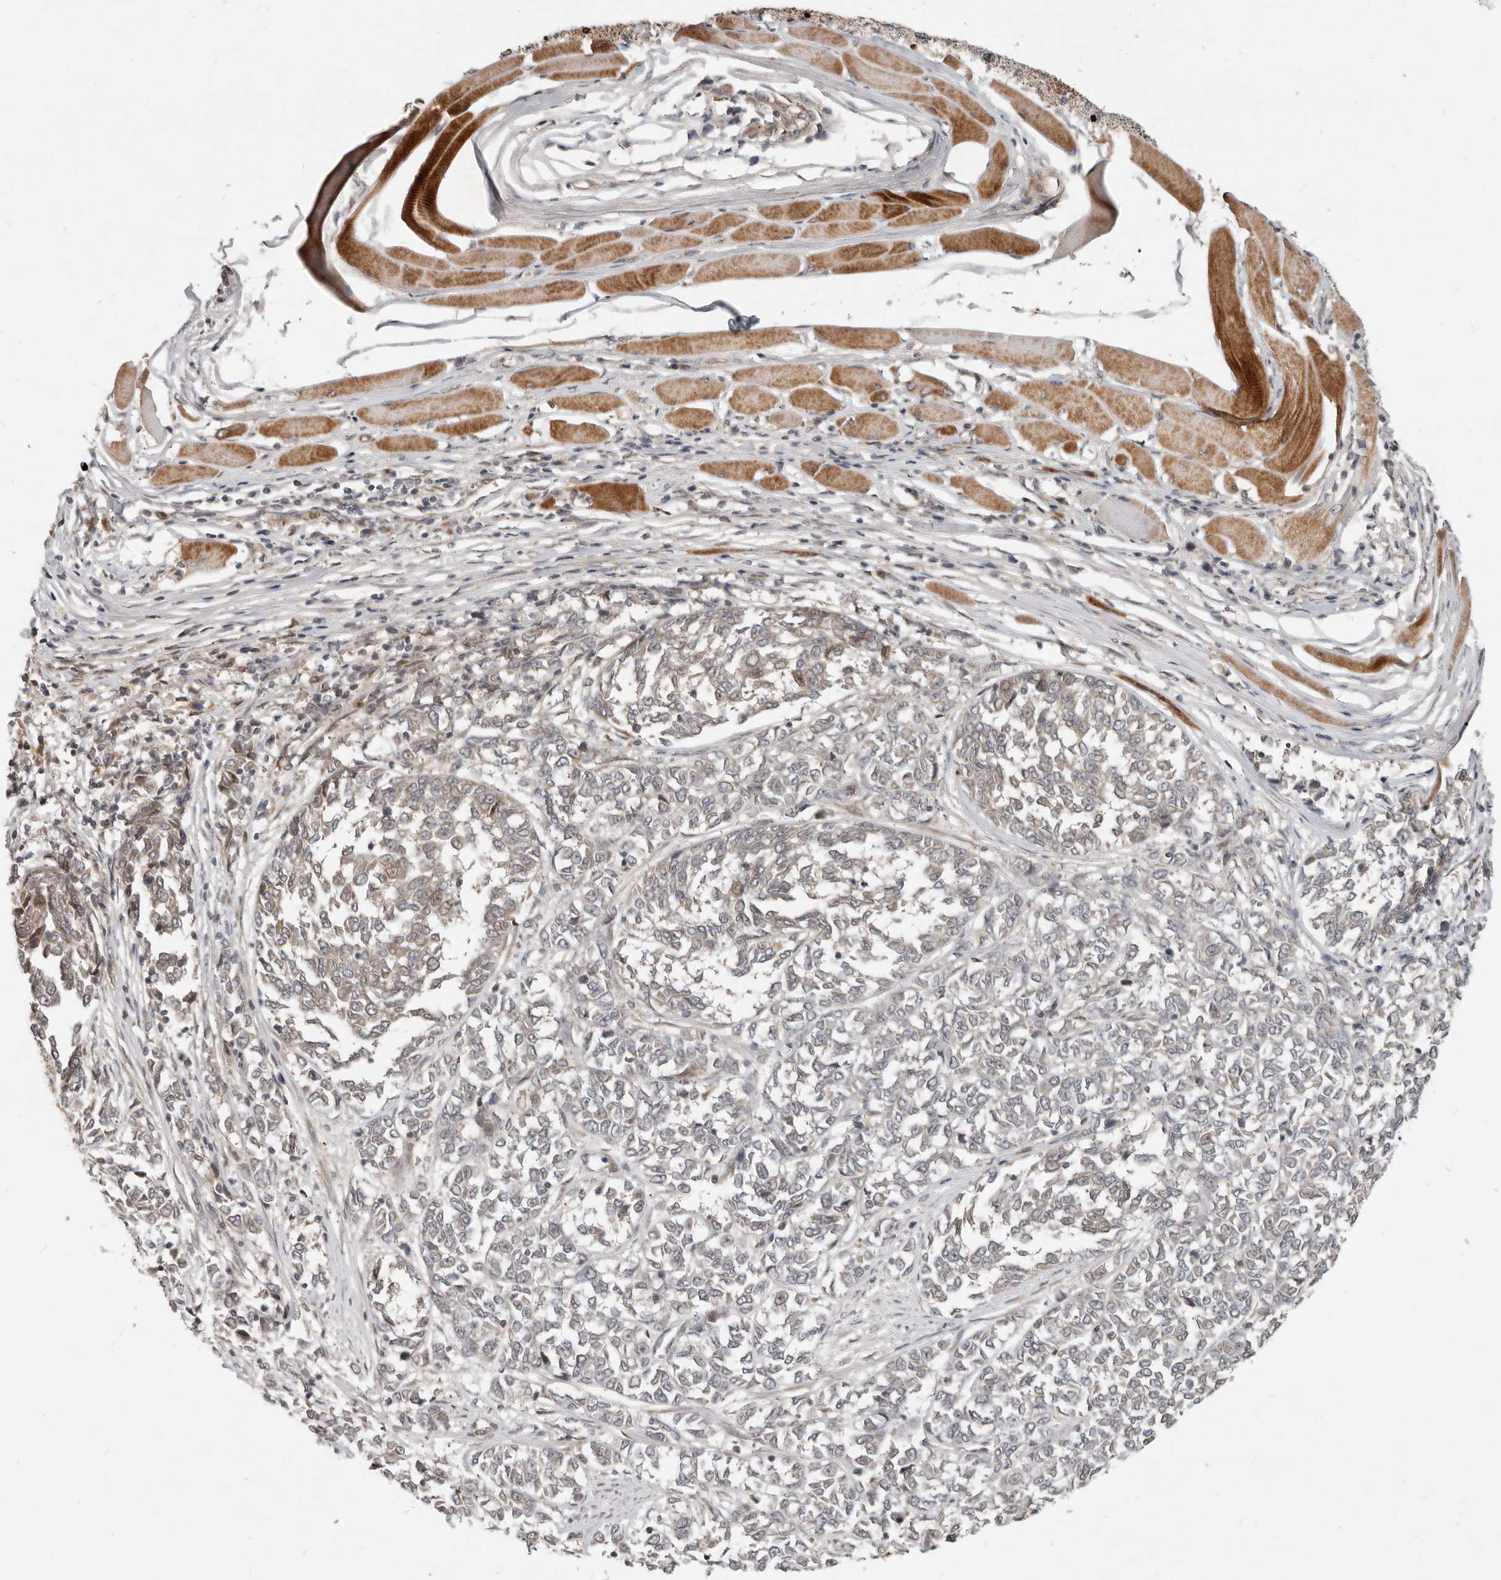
{"staining": {"intensity": "negative", "quantity": "none", "location": "none"}, "tissue": "melanoma", "cell_type": "Tumor cells", "image_type": "cancer", "snomed": [{"axis": "morphology", "description": "Malignant melanoma, NOS"}, {"axis": "topography", "description": "Skin"}], "caption": "A histopathology image of human melanoma is negative for staining in tumor cells.", "gene": "NPY4R", "patient": {"sex": "female", "age": 72}}